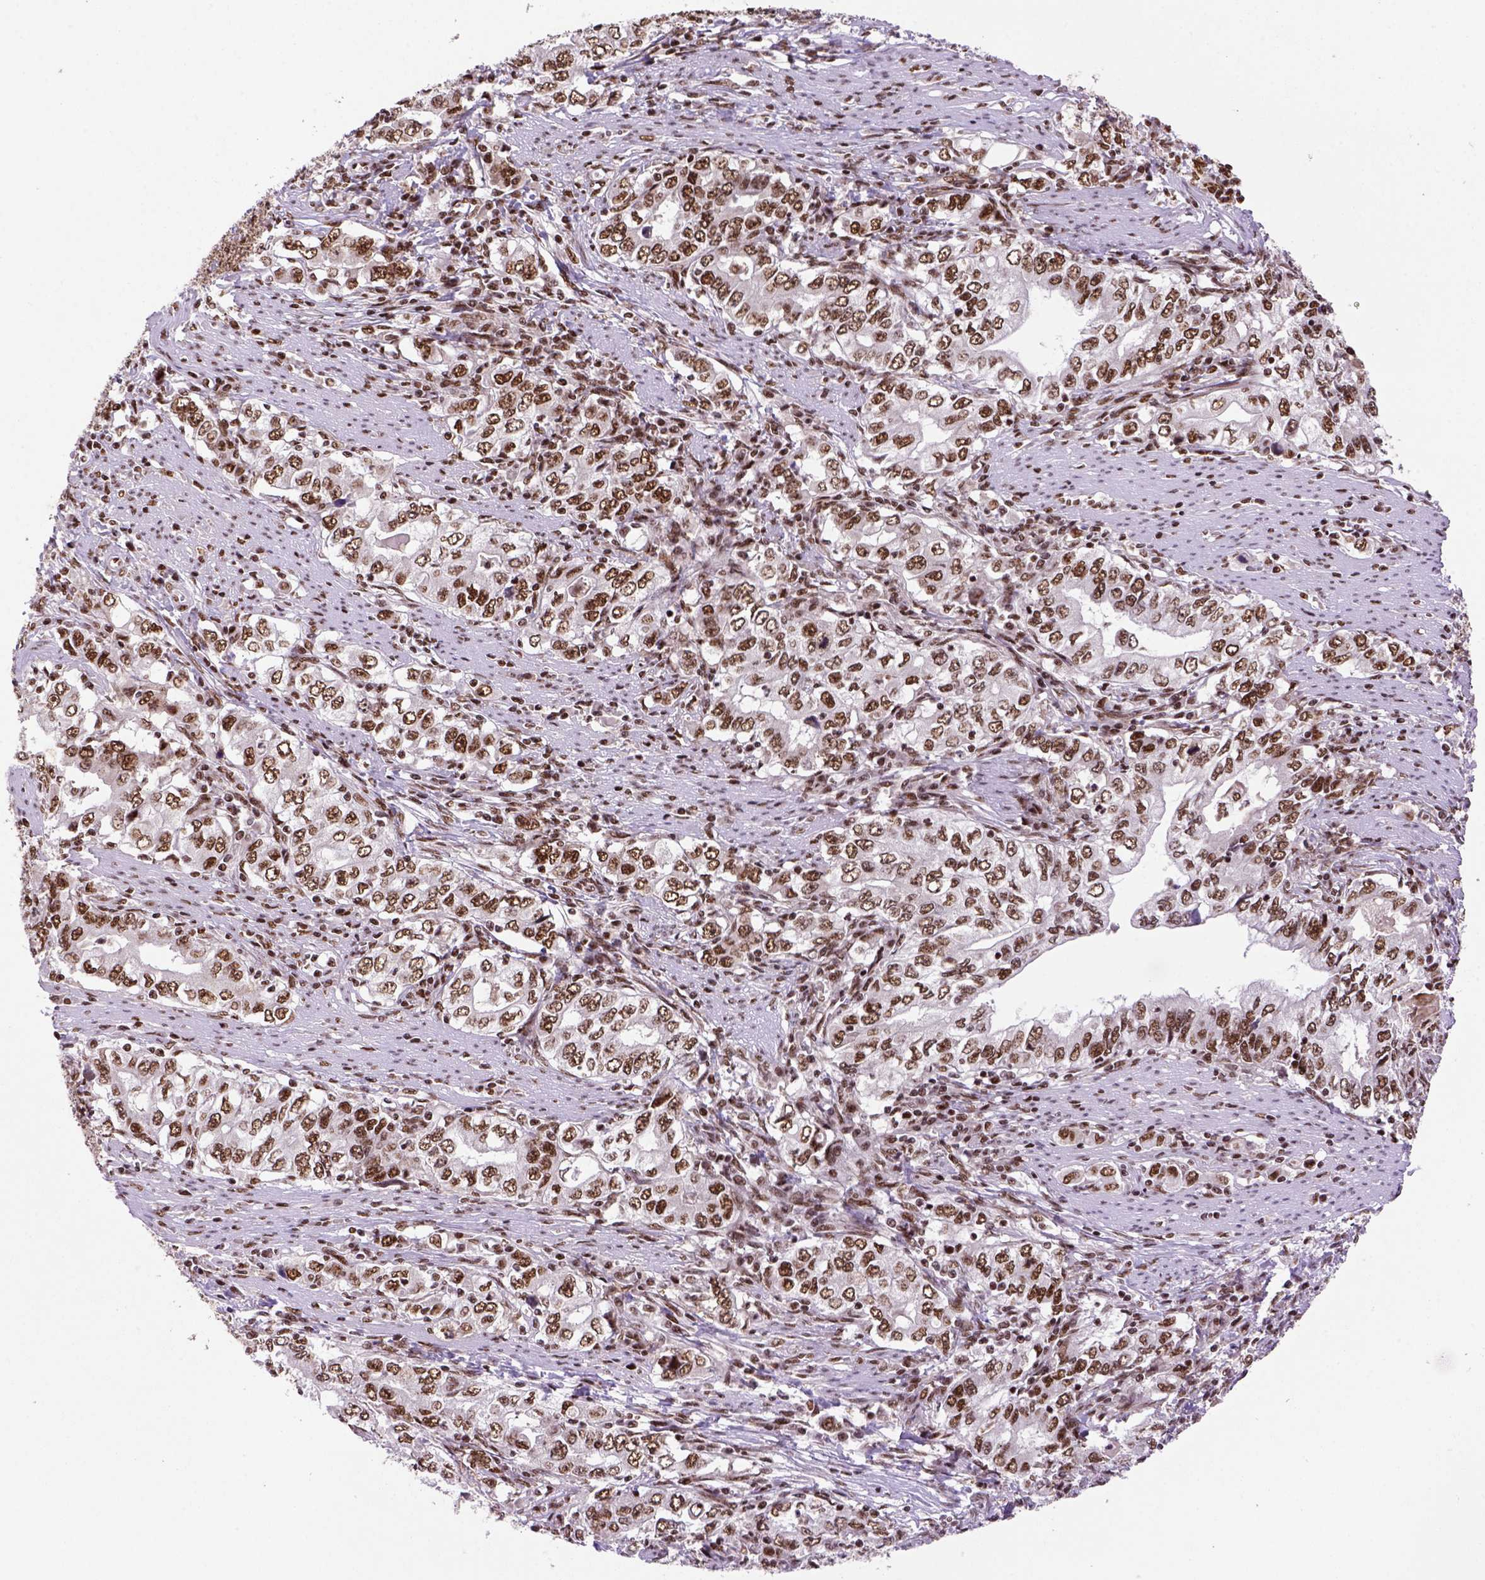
{"staining": {"intensity": "moderate", "quantity": ">75%", "location": "nuclear"}, "tissue": "stomach cancer", "cell_type": "Tumor cells", "image_type": "cancer", "snomed": [{"axis": "morphology", "description": "Adenocarcinoma, NOS"}, {"axis": "topography", "description": "Stomach, lower"}], "caption": "A brown stain shows moderate nuclear expression of a protein in stomach adenocarcinoma tumor cells. The staining is performed using DAB (3,3'-diaminobenzidine) brown chromogen to label protein expression. The nuclei are counter-stained blue using hematoxylin.", "gene": "NSMCE2", "patient": {"sex": "female", "age": 72}}